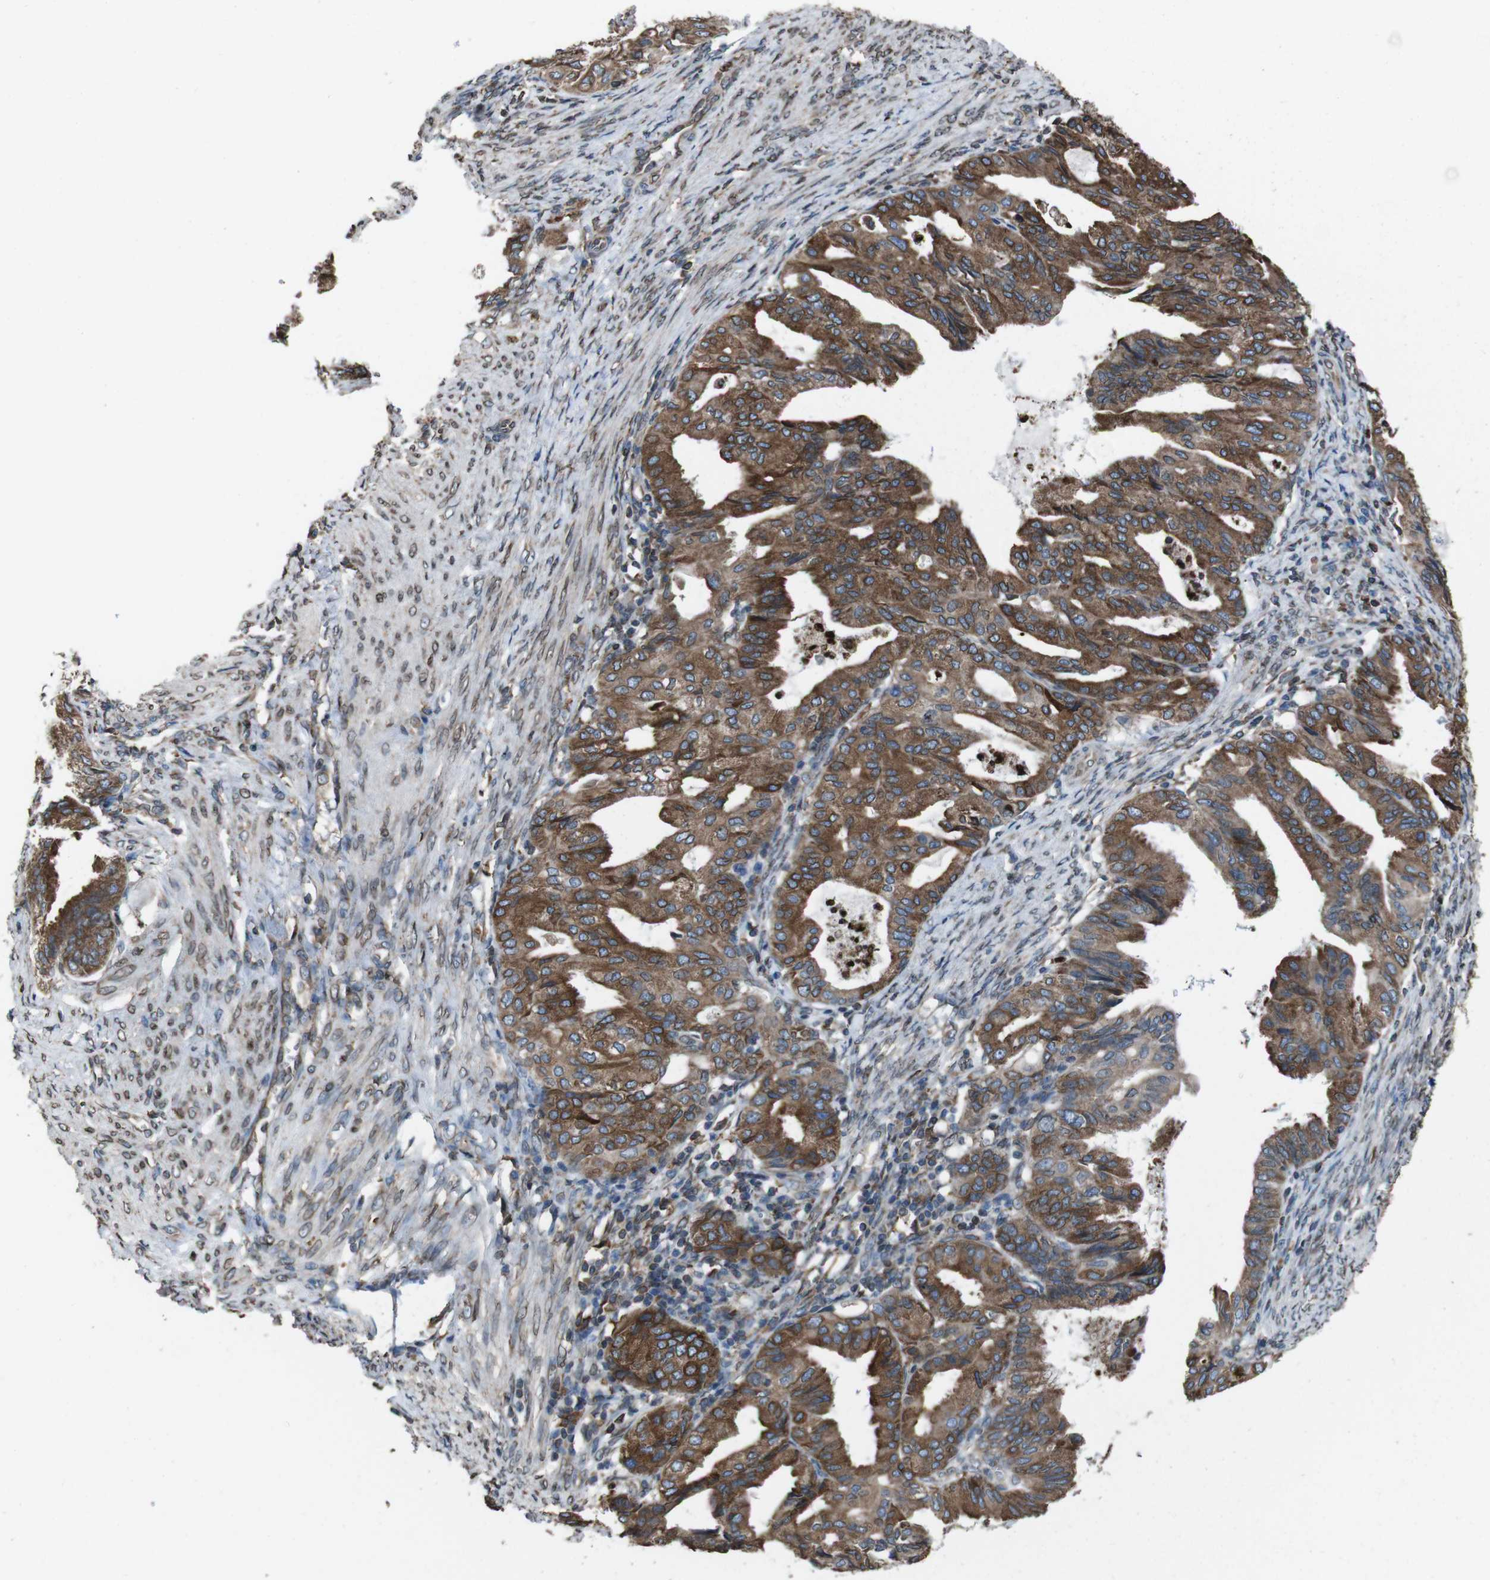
{"staining": {"intensity": "strong", "quantity": ">75%", "location": "cytoplasmic/membranous,nuclear"}, "tissue": "endometrial cancer", "cell_type": "Tumor cells", "image_type": "cancer", "snomed": [{"axis": "morphology", "description": "Adenocarcinoma, NOS"}, {"axis": "topography", "description": "Endometrium"}], "caption": "Endometrial cancer was stained to show a protein in brown. There is high levels of strong cytoplasmic/membranous and nuclear positivity in about >75% of tumor cells.", "gene": "APMAP", "patient": {"sex": "female", "age": 86}}